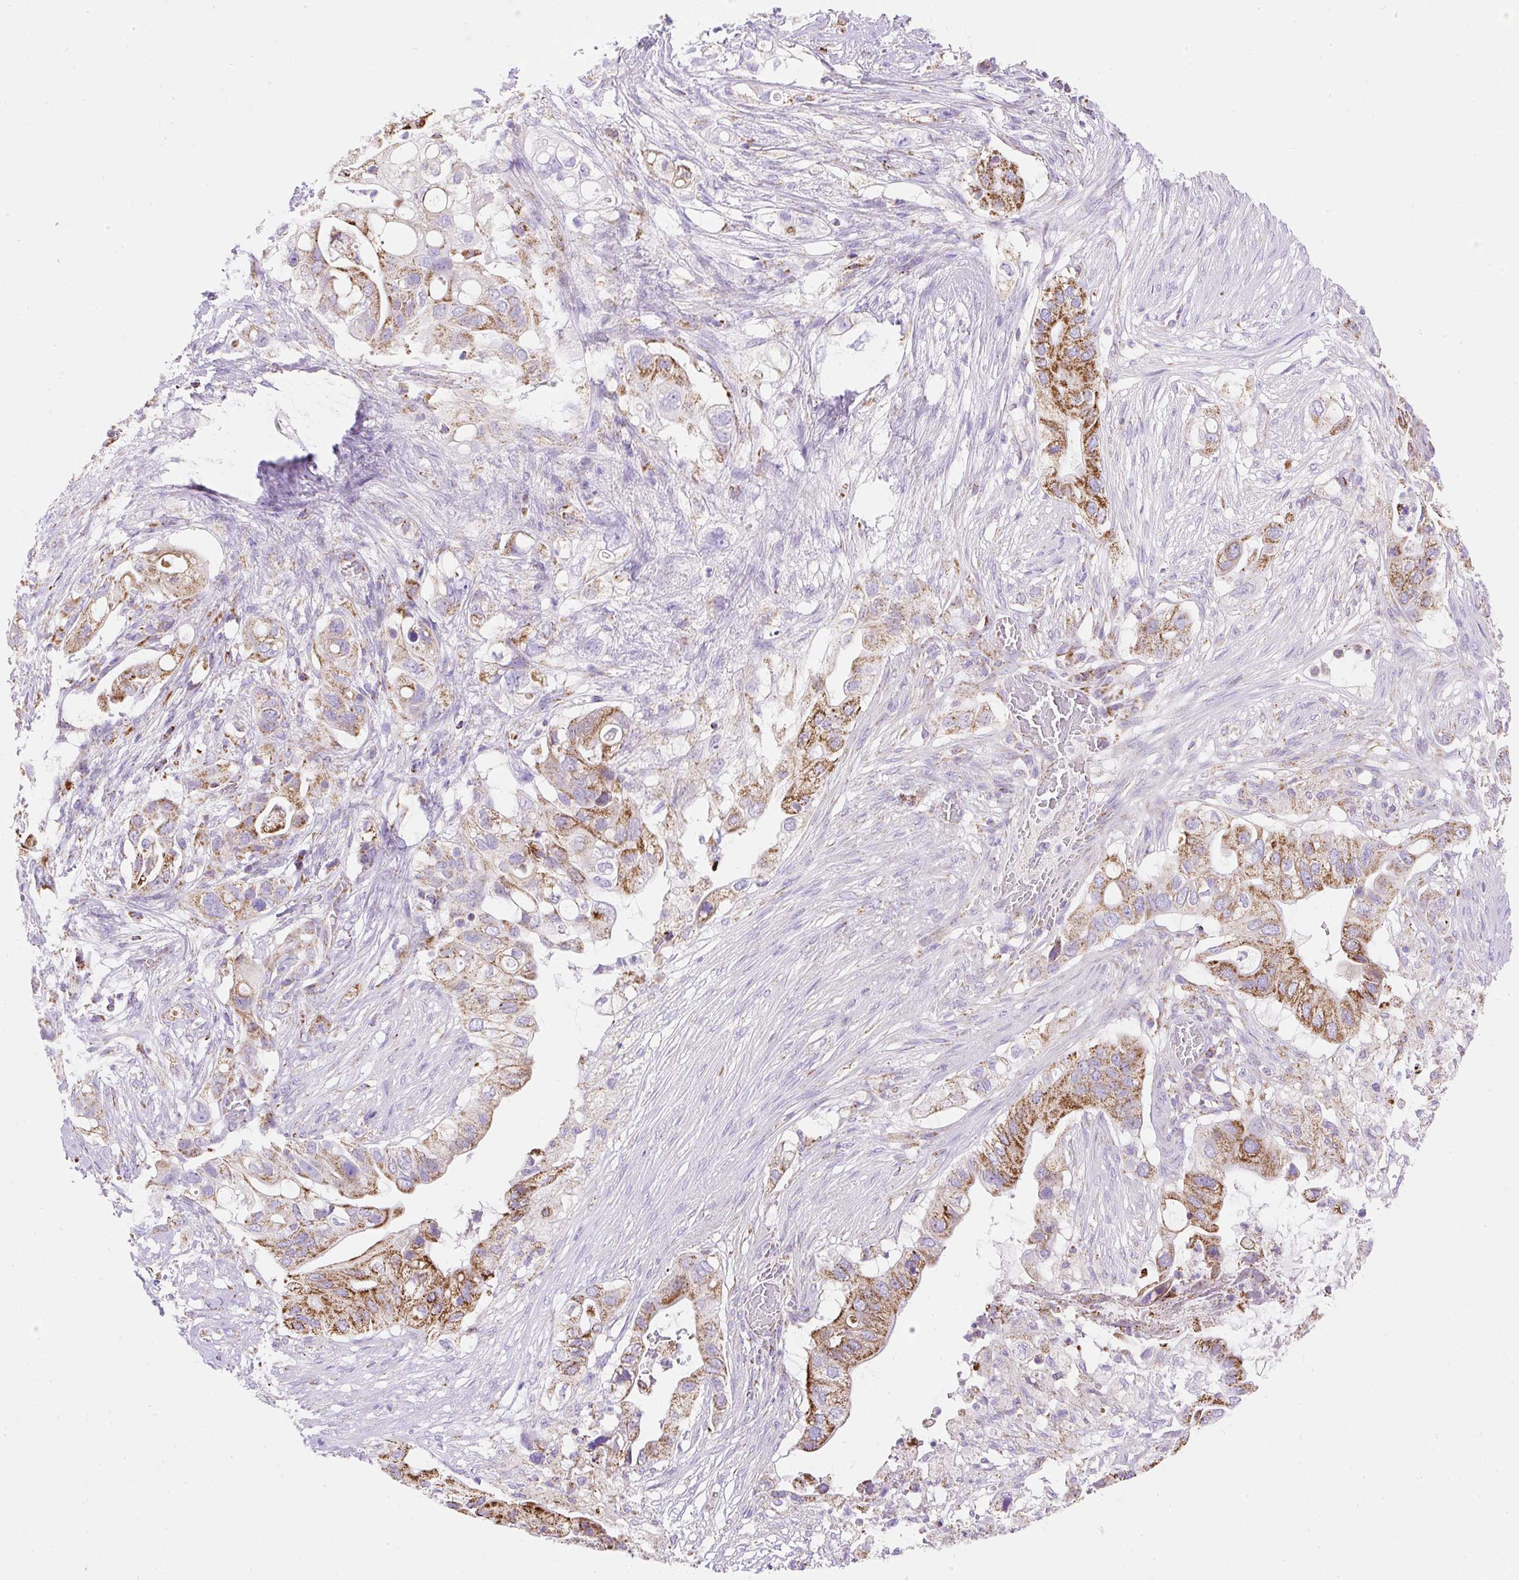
{"staining": {"intensity": "strong", "quantity": ">75%", "location": "cytoplasmic/membranous"}, "tissue": "pancreatic cancer", "cell_type": "Tumor cells", "image_type": "cancer", "snomed": [{"axis": "morphology", "description": "Adenocarcinoma, NOS"}, {"axis": "topography", "description": "Pancreas"}], "caption": "DAB immunohistochemical staining of pancreatic cancer demonstrates strong cytoplasmic/membranous protein staining in about >75% of tumor cells.", "gene": "DAAM2", "patient": {"sex": "female", "age": 72}}